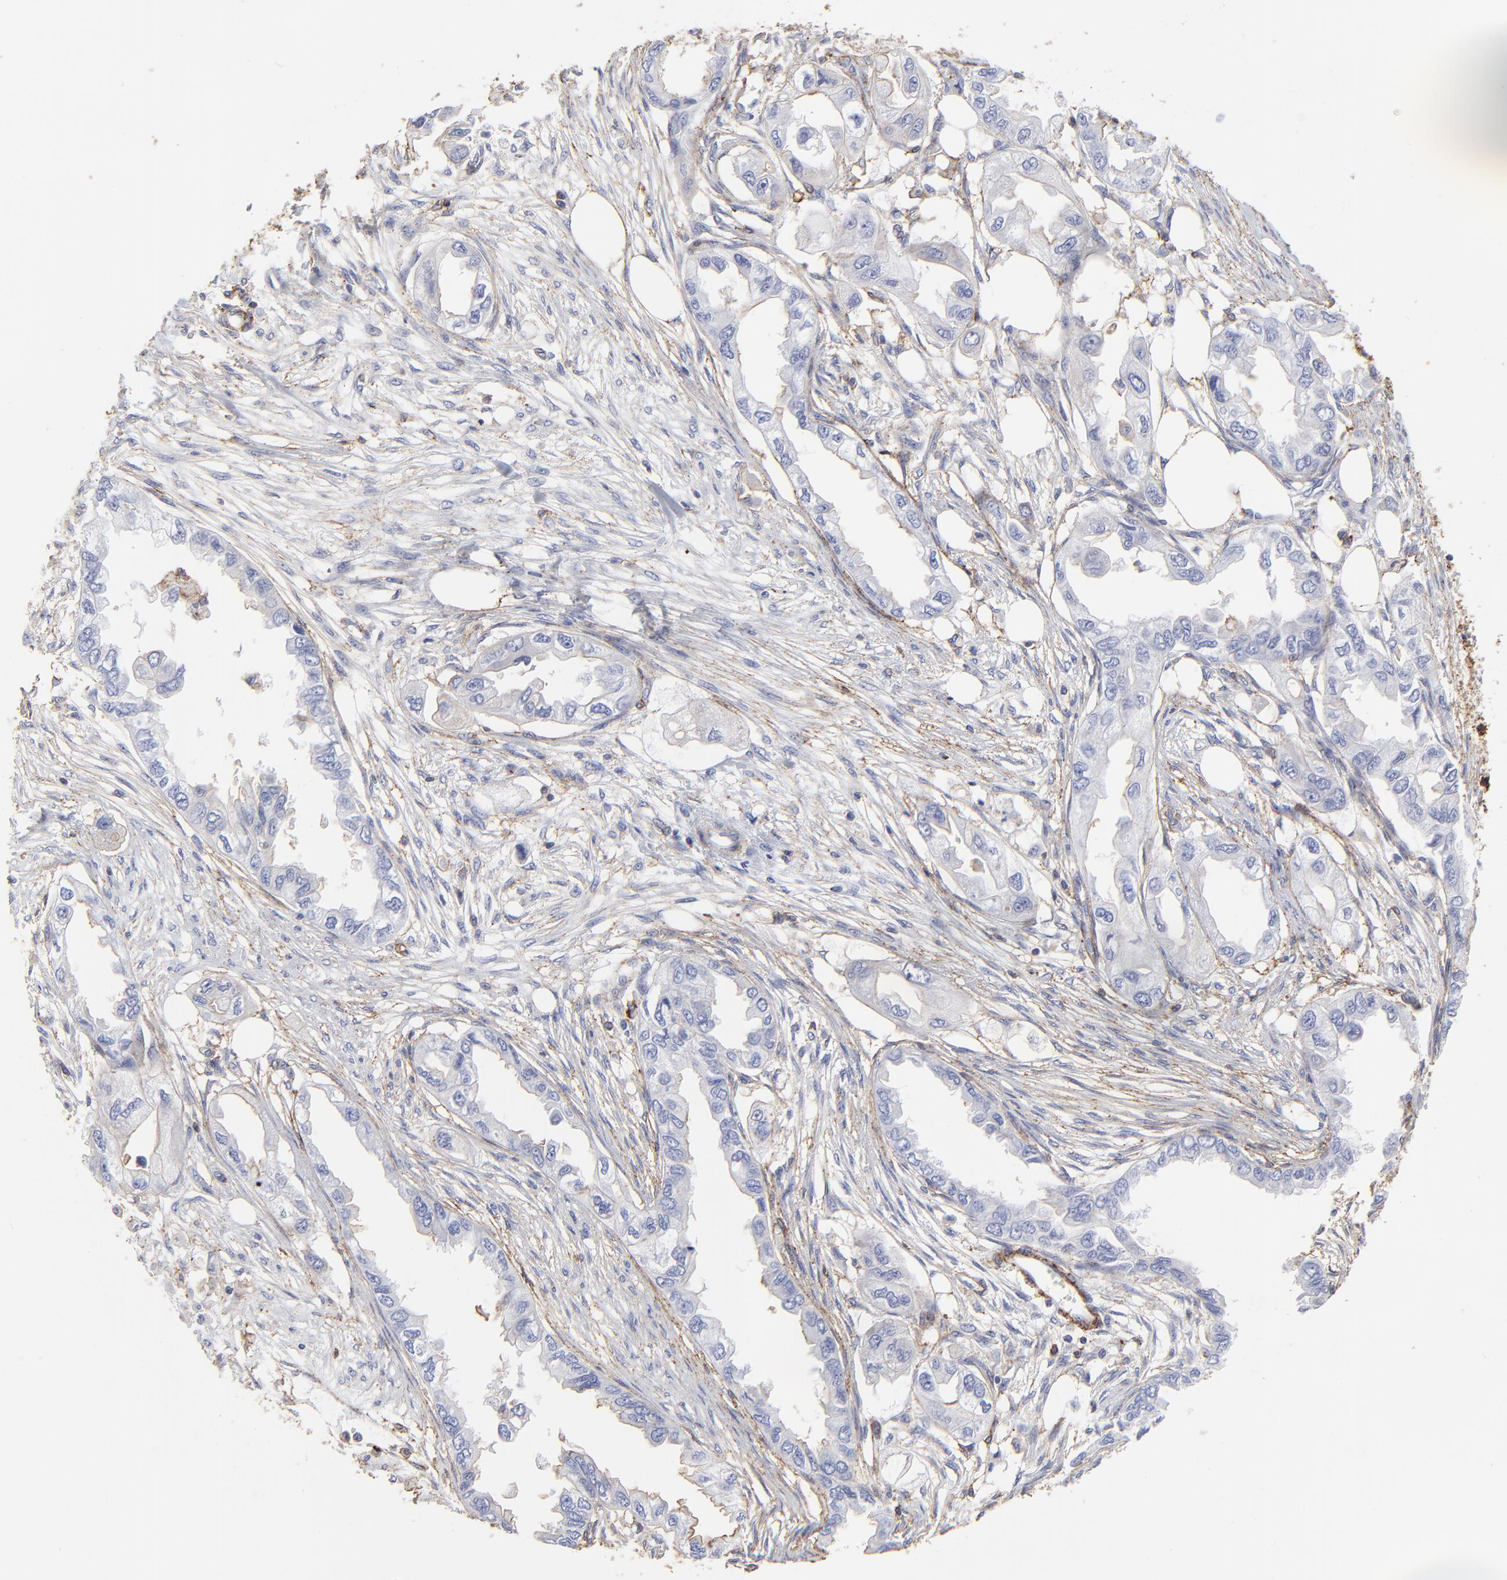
{"staining": {"intensity": "negative", "quantity": "none", "location": "none"}, "tissue": "endometrial cancer", "cell_type": "Tumor cells", "image_type": "cancer", "snomed": [{"axis": "morphology", "description": "Adenocarcinoma, NOS"}, {"axis": "topography", "description": "Endometrium"}], "caption": "IHC image of endometrial adenocarcinoma stained for a protein (brown), which shows no expression in tumor cells. (Stains: DAB (3,3'-diaminobenzidine) immunohistochemistry with hematoxylin counter stain, Microscopy: brightfield microscopy at high magnification).", "gene": "ANXA6", "patient": {"sex": "female", "age": 67}}